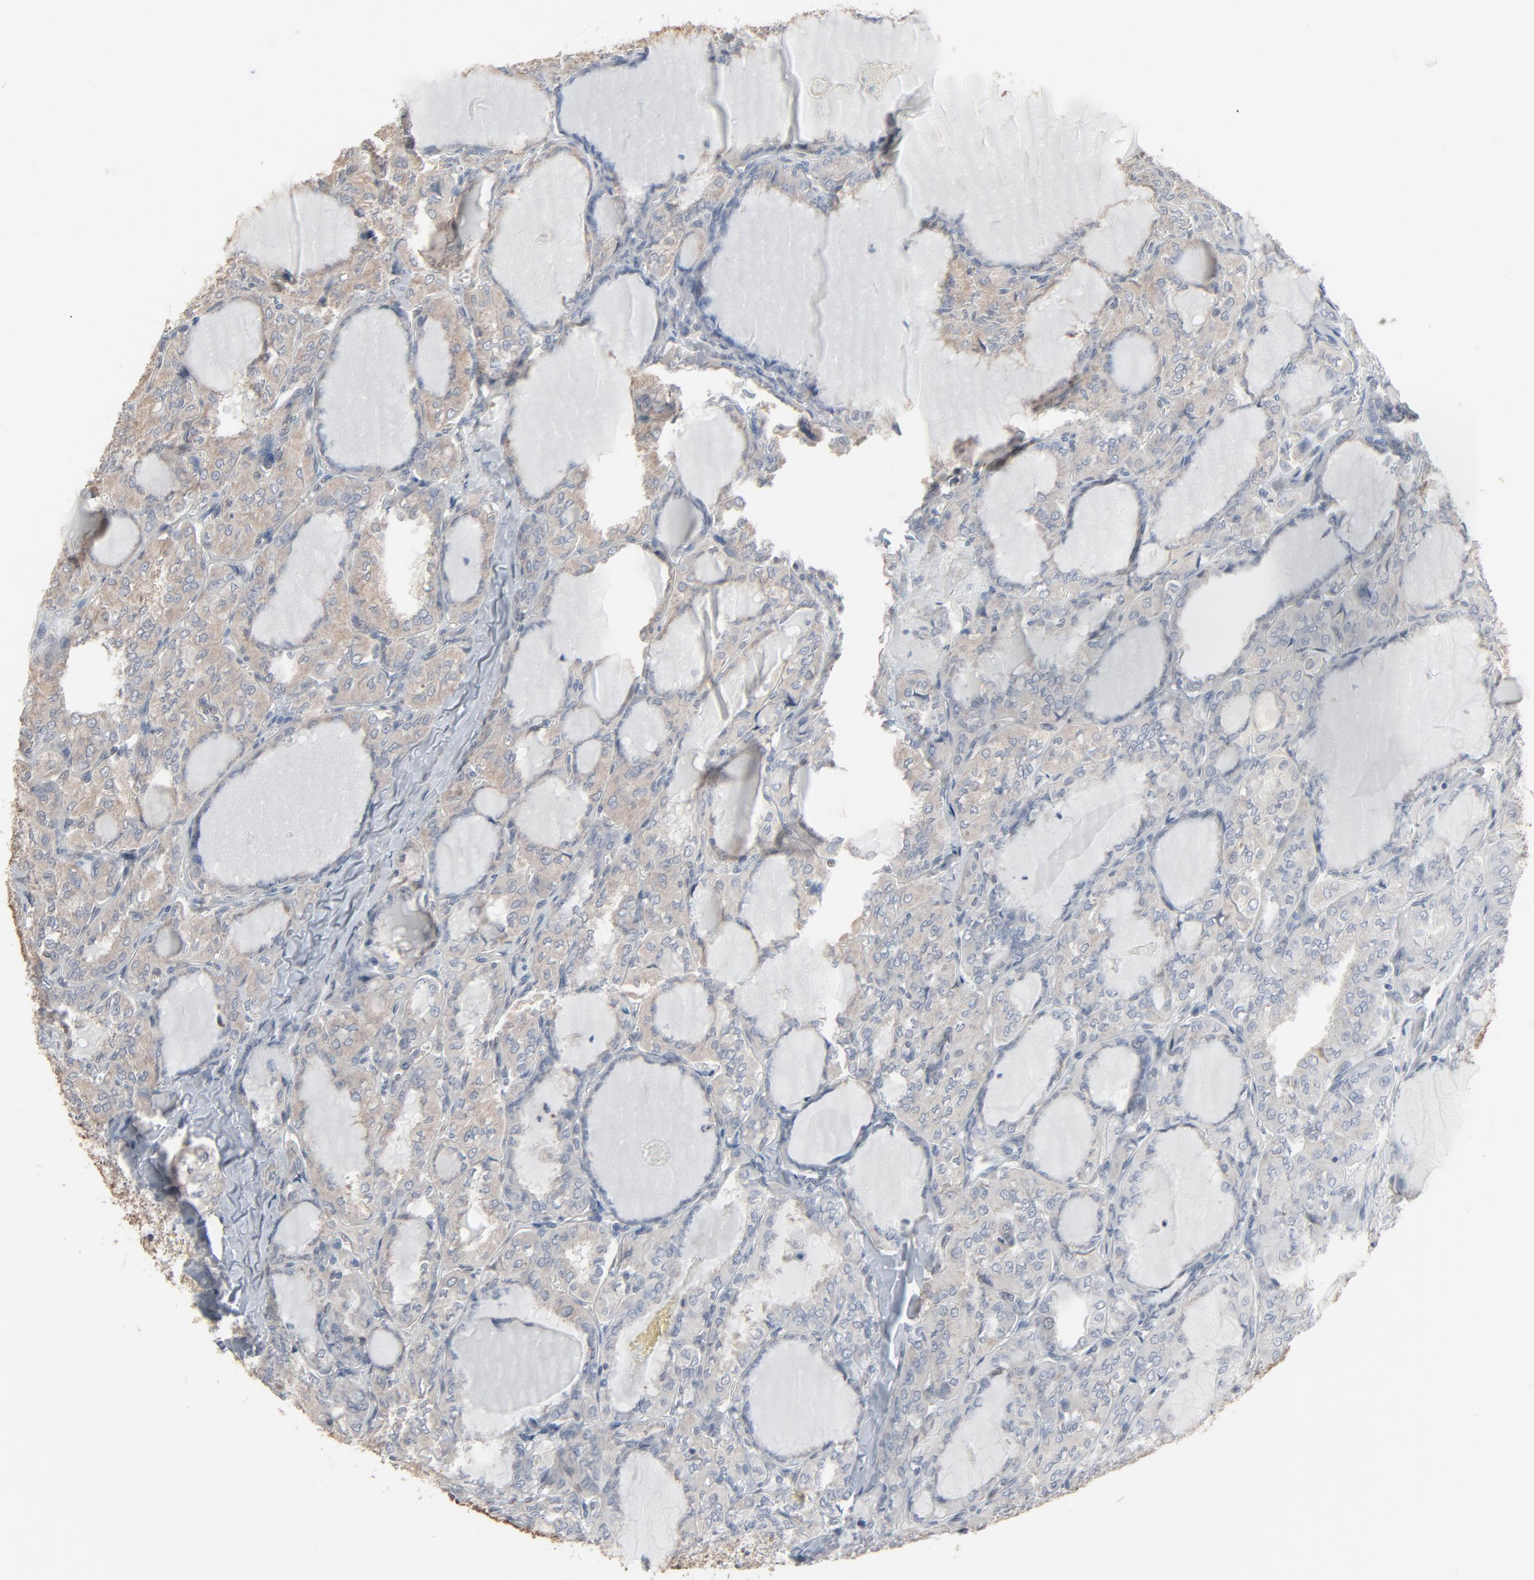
{"staining": {"intensity": "weak", "quantity": ">75%", "location": "cytoplasmic/membranous"}, "tissue": "thyroid cancer", "cell_type": "Tumor cells", "image_type": "cancer", "snomed": [{"axis": "morphology", "description": "Papillary adenocarcinoma, NOS"}, {"axis": "topography", "description": "Thyroid gland"}], "caption": "High-power microscopy captured an immunohistochemistry image of thyroid papillary adenocarcinoma, revealing weak cytoplasmic/membranous positivity in approximately >75% of tumor cells.", "gene": "CCT5", "patient": {"sex": "male", "age": 20}}